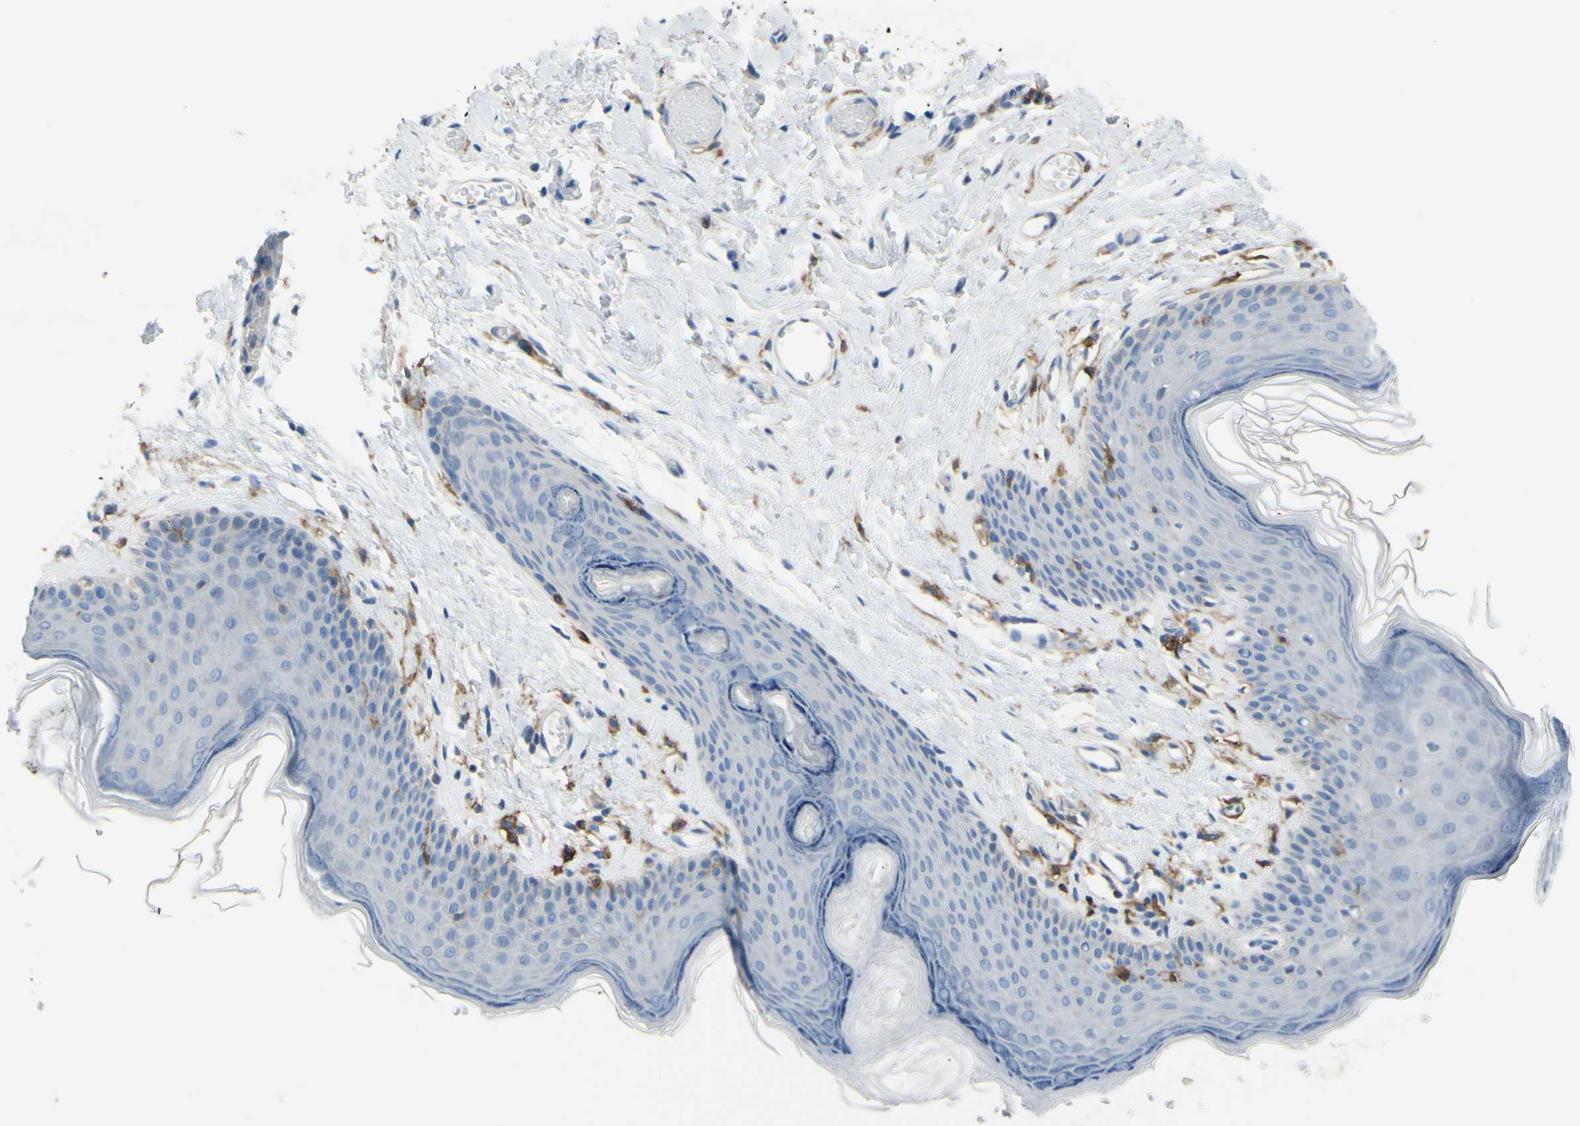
{"staining": {"intensity": "negative", "quantity": "none", "location": "none"}, "tissue": "skin", "cell_type": "Epidermal cells", "image_type": "normal", "snomed": [{"axis": "morphology", "description": "Normal tissue, NOS"}, {"axis": "morphology", "description": "Inflammation, NOS"}, {"axis": "topography", "description": "Vulva"}], "caption": "An image of skin stained for a protein shows no brown staining in epidermal cells.", "gene": "FCGR2A", "patient": {"sex": "female", "age": 84}}